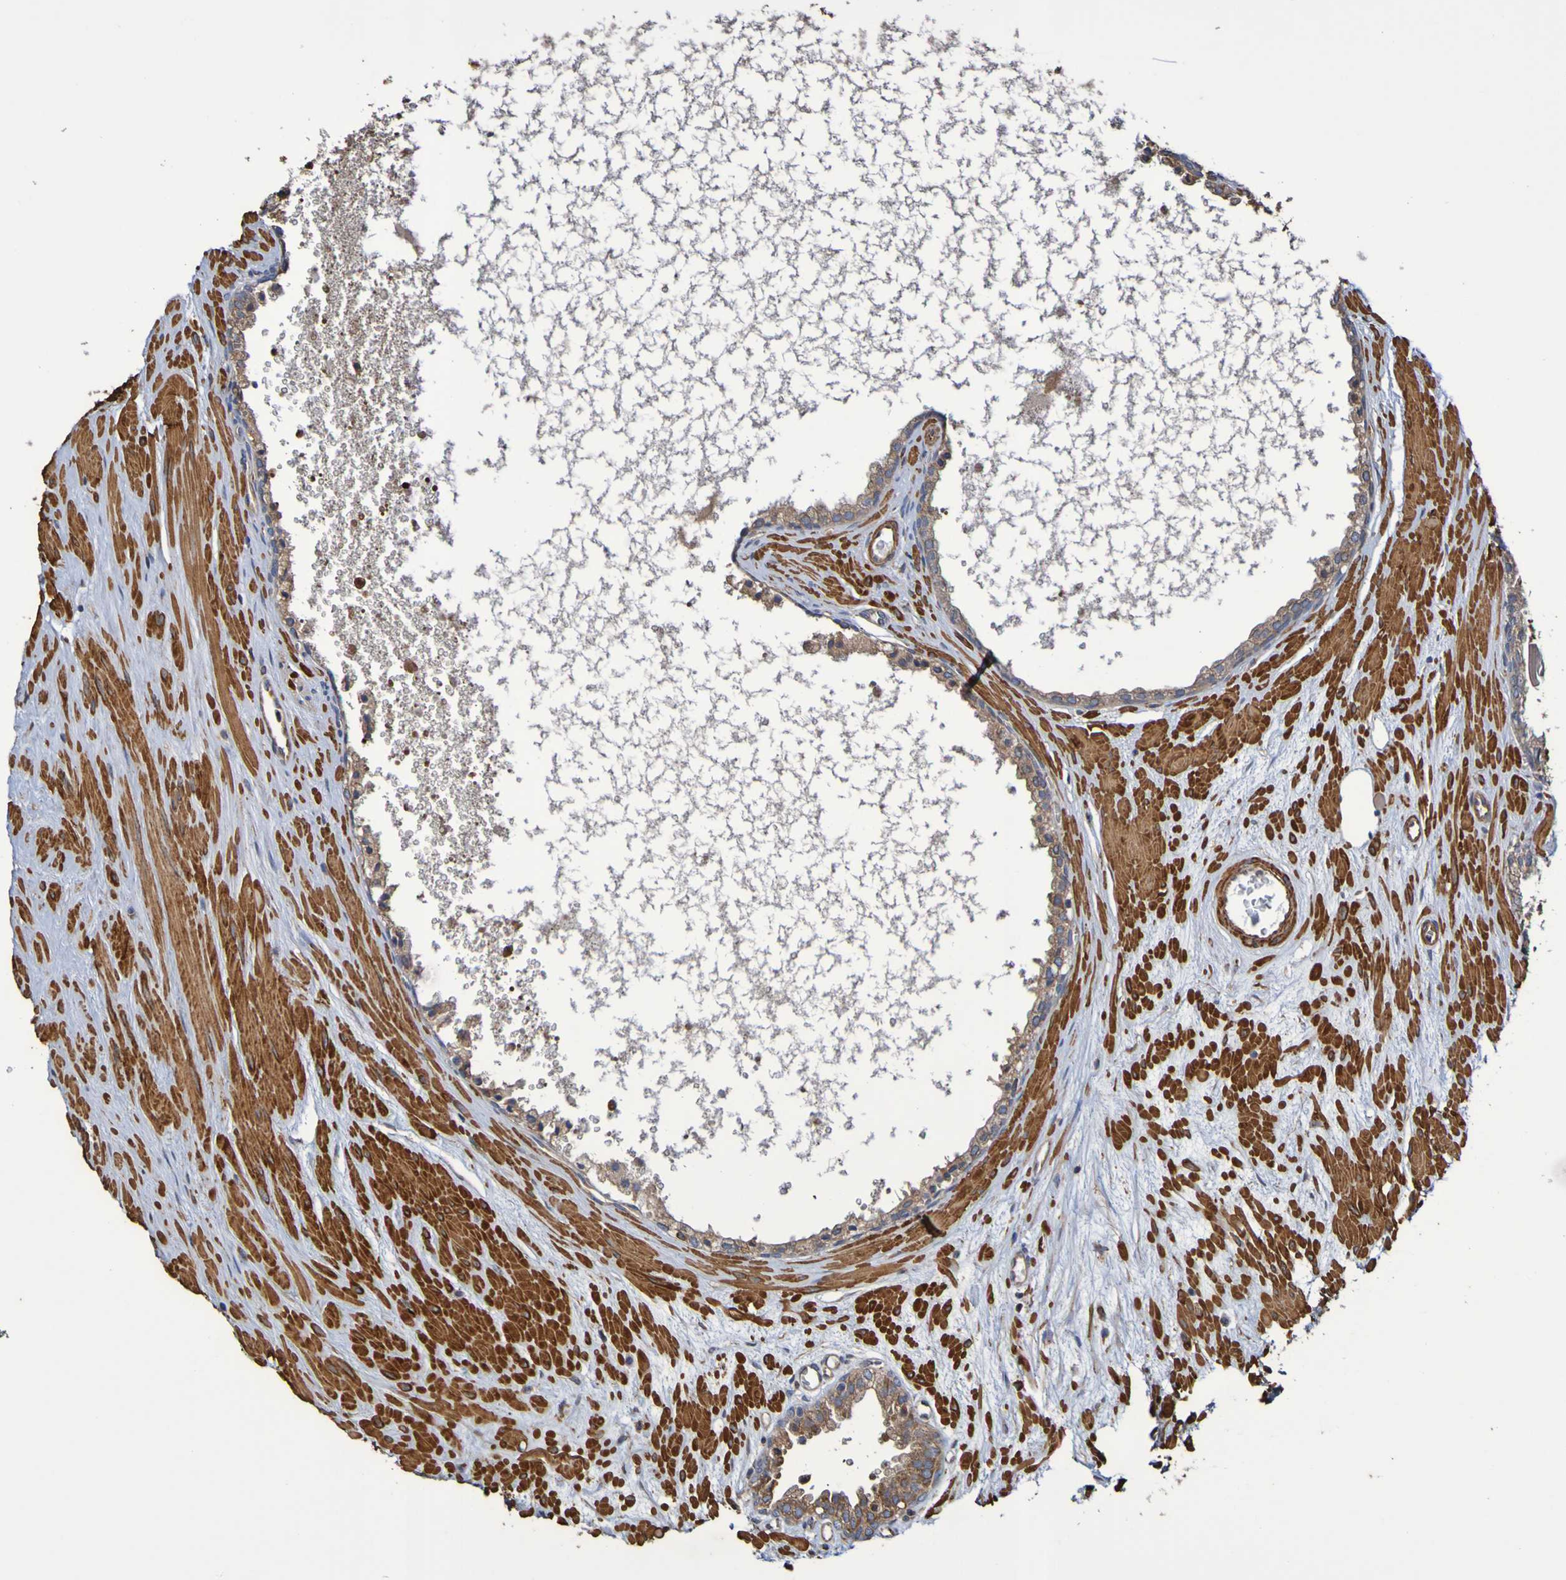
{"staining": {"intensity": "weak", "quantity": ">75%", "location": "cytoplasmic/membranous"}, "tissue": "prostate cancer", "cell_type": "Tumor cells", "image_type": "cancer", "snomed": [{"axis": "morphology", "description": "Adenocarcinoma, High grade"}, {"axis": "topography", "description": "Prostate"}], "caption": "Protein staining exhibits weak cytoplasmic/membranous staining in about >75% of tumor cells in prostate adenocarcinoma (high-grade). (DAB IHC, brown staining for protein, blue staining for nuclei).", "gene": "RAB11A", "patient": {"sex": "male", "age": 65}}